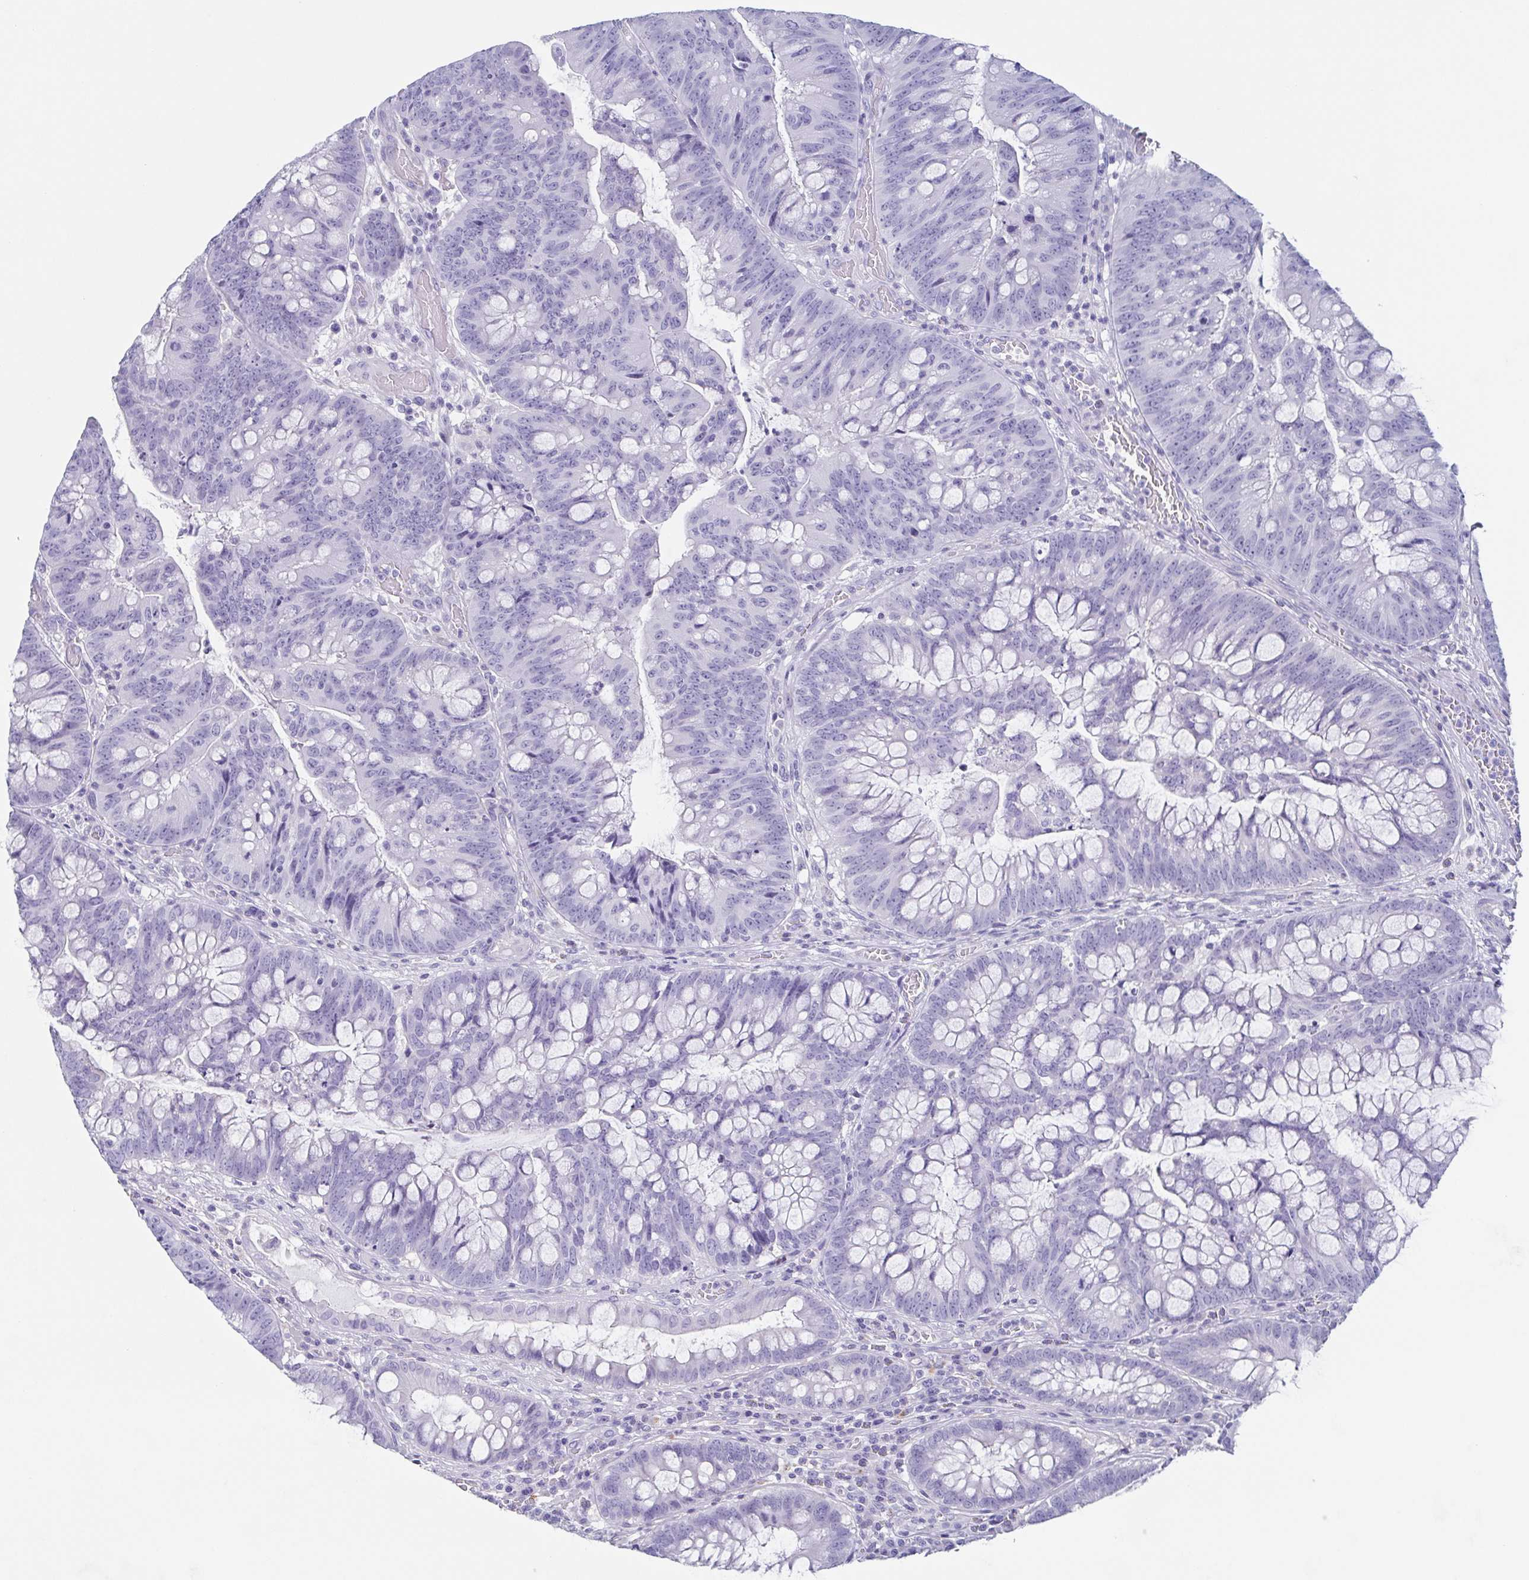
{"staining": {"intensity": "negative", "quantity": "none", "location": "none"}, "tissue": "colorectal cancer", "cell_type": "Tumor cells", "image_type": "cancer", "snomed": [{"axis": "morphology", "description": "Adenocarcinoma, NOS"}, {"axis": "topography", "description": "Colon"}], "caption": "DAB immunohistochemical staining of adenocarcinoma (colorectal) demonstrates no significant positivity in tumor cells.", "gene": "TAGLN3", "patient": {"sex": "male", "age": 62}}